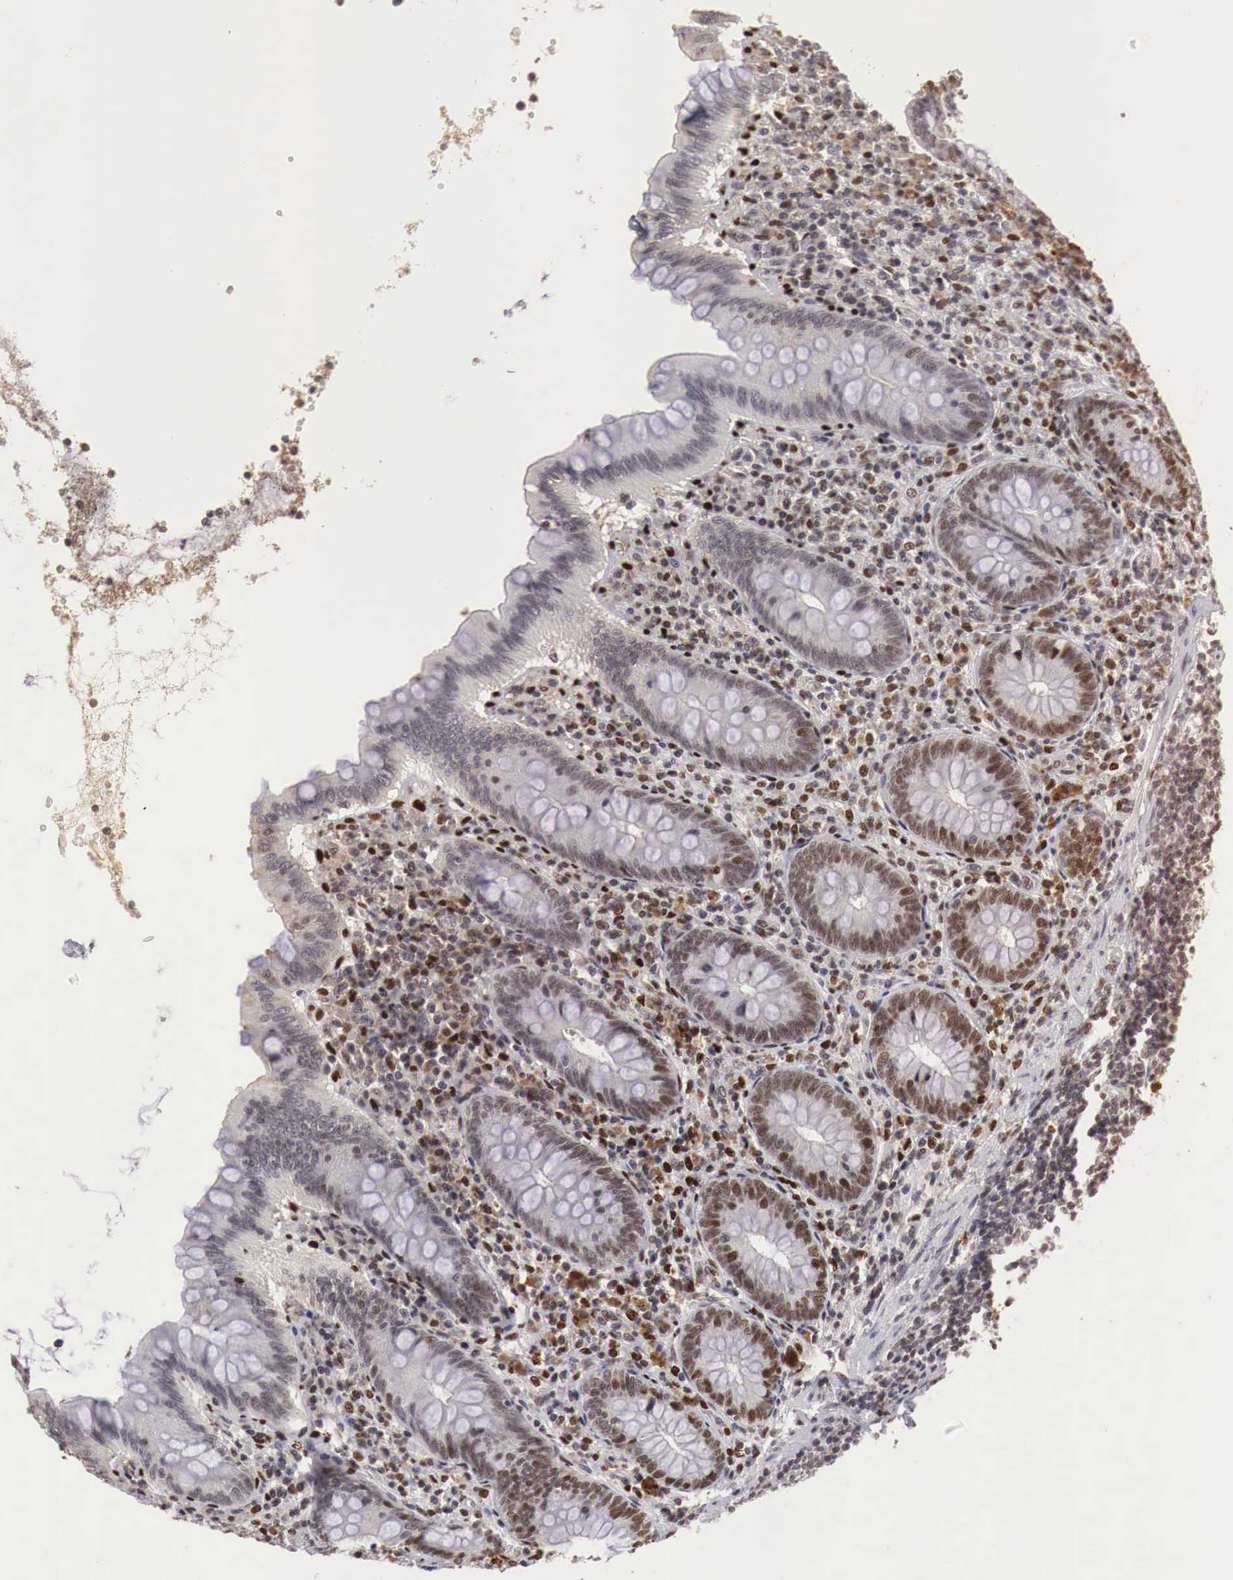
{"staining": {"intensity": "strong", "quantity": ">75%", "location": "nuclear"}, "tissue": "appendix", "cell_type": "Glandular cells", "image_type": "normal", "snomed": [{"axis": "morphology", "description": "Normal tissue, NOS"}, {"axis": "topography", "description": "Appendix"}], "caption": "The image exhibits immunohistochemical staining of benign appendix. There is strong nuclear expression is identified in approximately >75% of glandular cells.", "gene": "DACH2", "patient": {"sex": "female", "age": 34}}